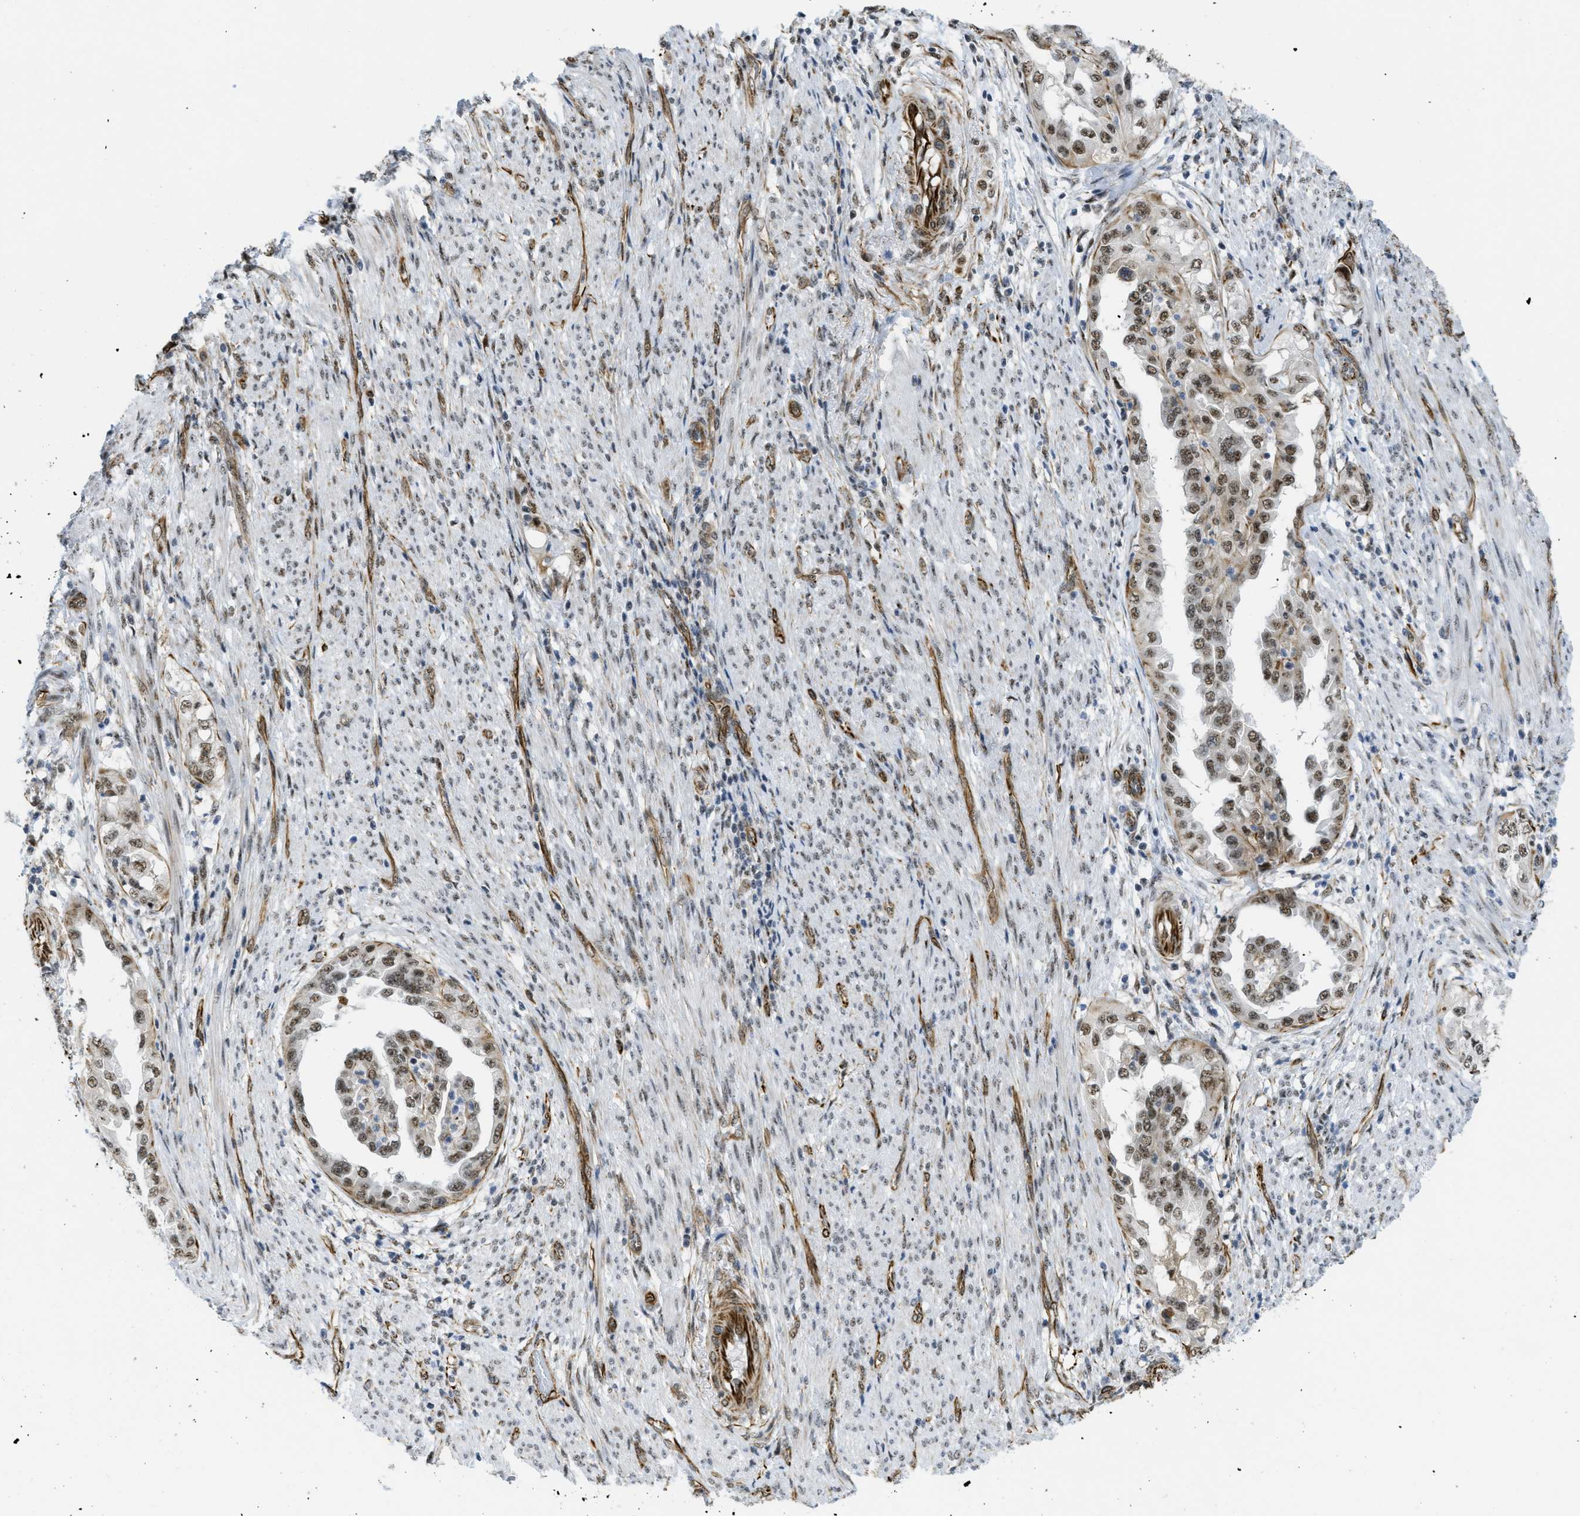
{"staining": {"intensity": "moderate", "quantity": ">75%", "location": "nuclear"}, "tissue": "endometrial cancer", "cell_type": "Tumor cells", "image_type": "cancer", "snomed": [{"axis": "morphology", "description": "Adenocarcinoma, NOS"}, {"axis": "topography", "description": "Endometrium"}], "caption": "Protein staining demonstrates moderate nuclear expression in approximately >75% of tumor cells in endometrial cancer (adenocarcinoma).", "gene": "LRRC8B", "patient": {"sex": "female", "age": 85}}